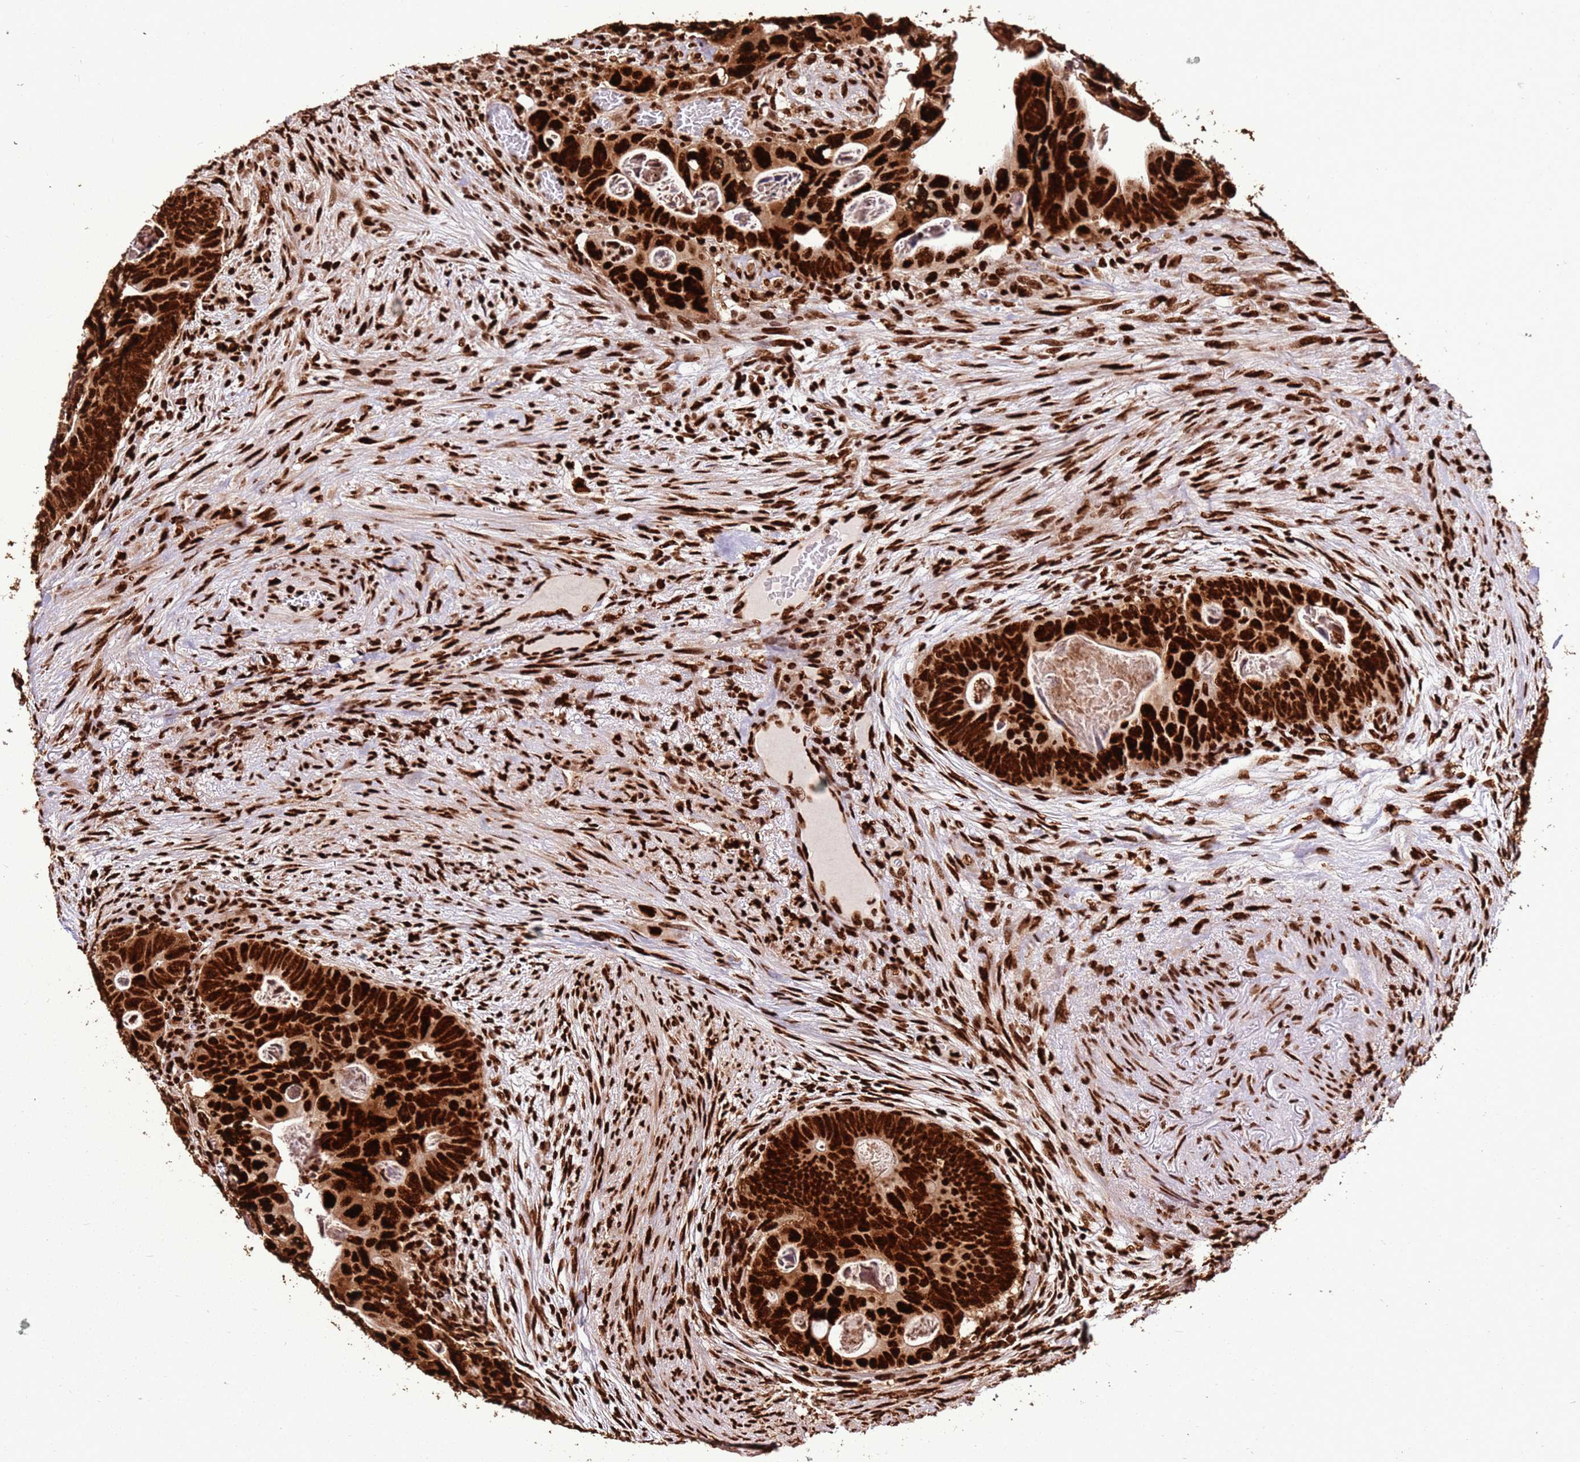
{"staining": {"intensity": "strong", "quantity": ">75%", "location": "nuclear"}, "tissue": "colorectal cancer", "cell_type": "Tumor cells", "image_type": "cancer", "snomed": [{"axis": "morphology", "description": "Adenocarcinoma, NOS"}, {"axis": "topography", "description": "Rectum"}], "caption": "Immunohistochemistry (IHC) of human colorectal cancer (adenocarcinoma) exhibits high levels of strong nuclear expression in approximately >75% of tumor cells. (DAB (3,3'-diaminobenzidine) IHC, brown staining for protein, blue staining for nuclei).", "gene": "HNRNPAB", "patient": {"sex": "female", "age": 78}}